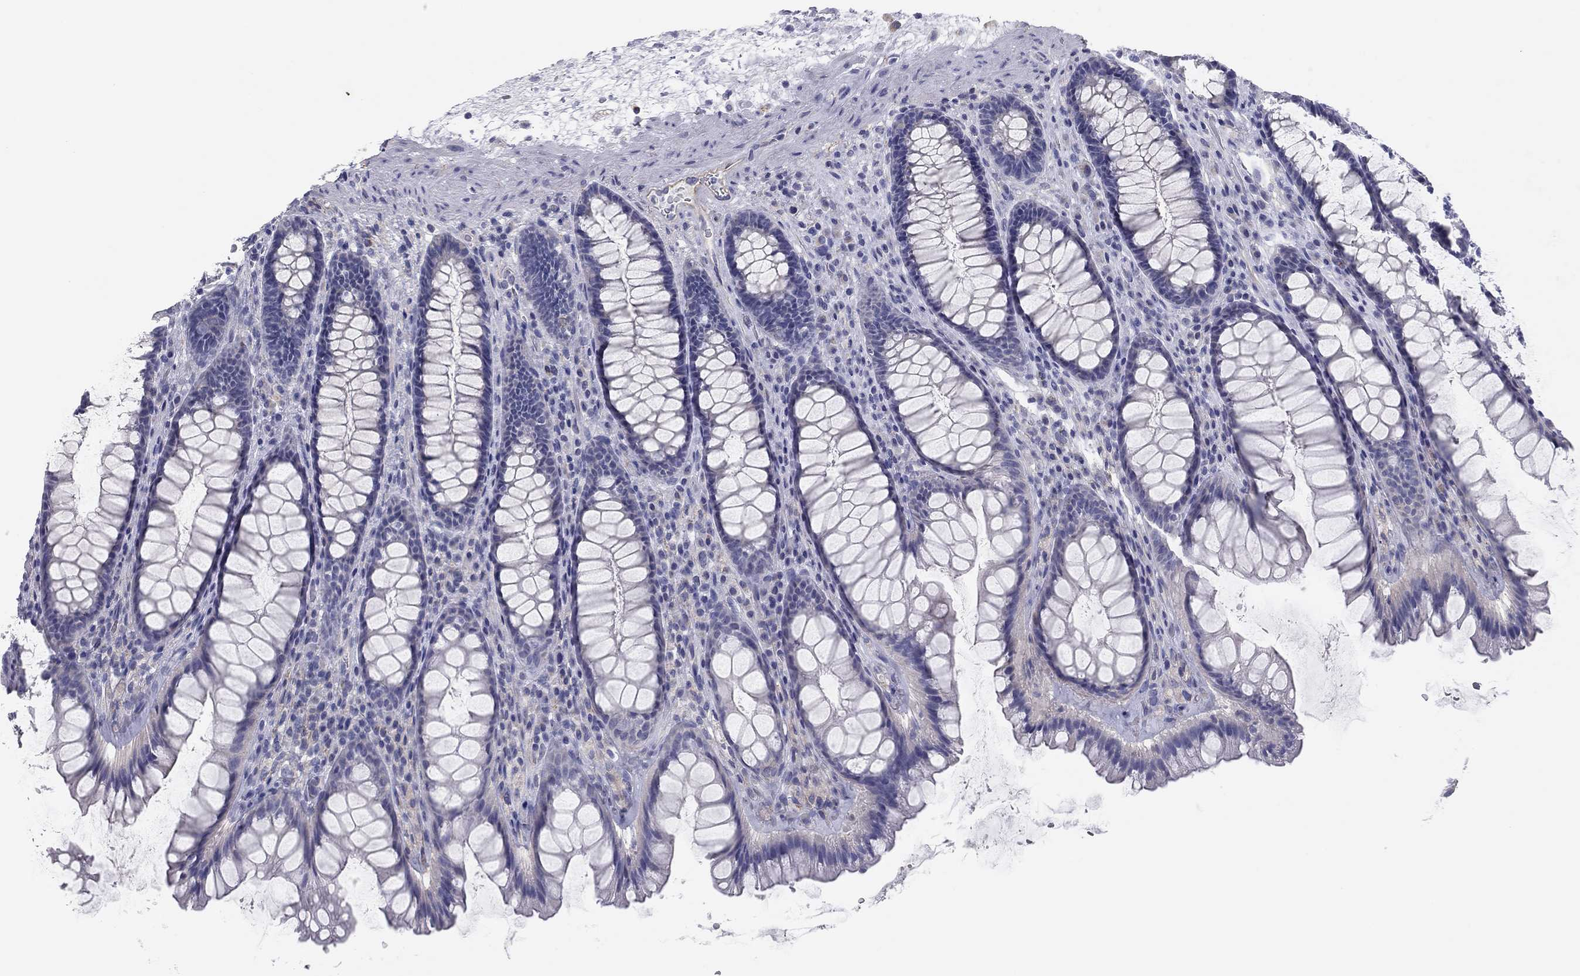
{"staining": {"intensity": "negative", "quantity": "none", "location": "none"}, "tissue": "rectum", "cell_type": "Glandular cells", "image_type": "normal", "snomed": [{"axis": "morphology", "description": "Normal tissue, NOS"}, {"axis": "topography", "description": "Rectum"}], "caption": "Immunohistochemistry image of normal rectum: human rectum stained with DAB demonstrates no significant protein staining in glandular cells. (DAB immunohistochemistry (IHC), high magnification).", "gene": "SEPTIN3", "patient": {"sex": "male", "age": 72}}